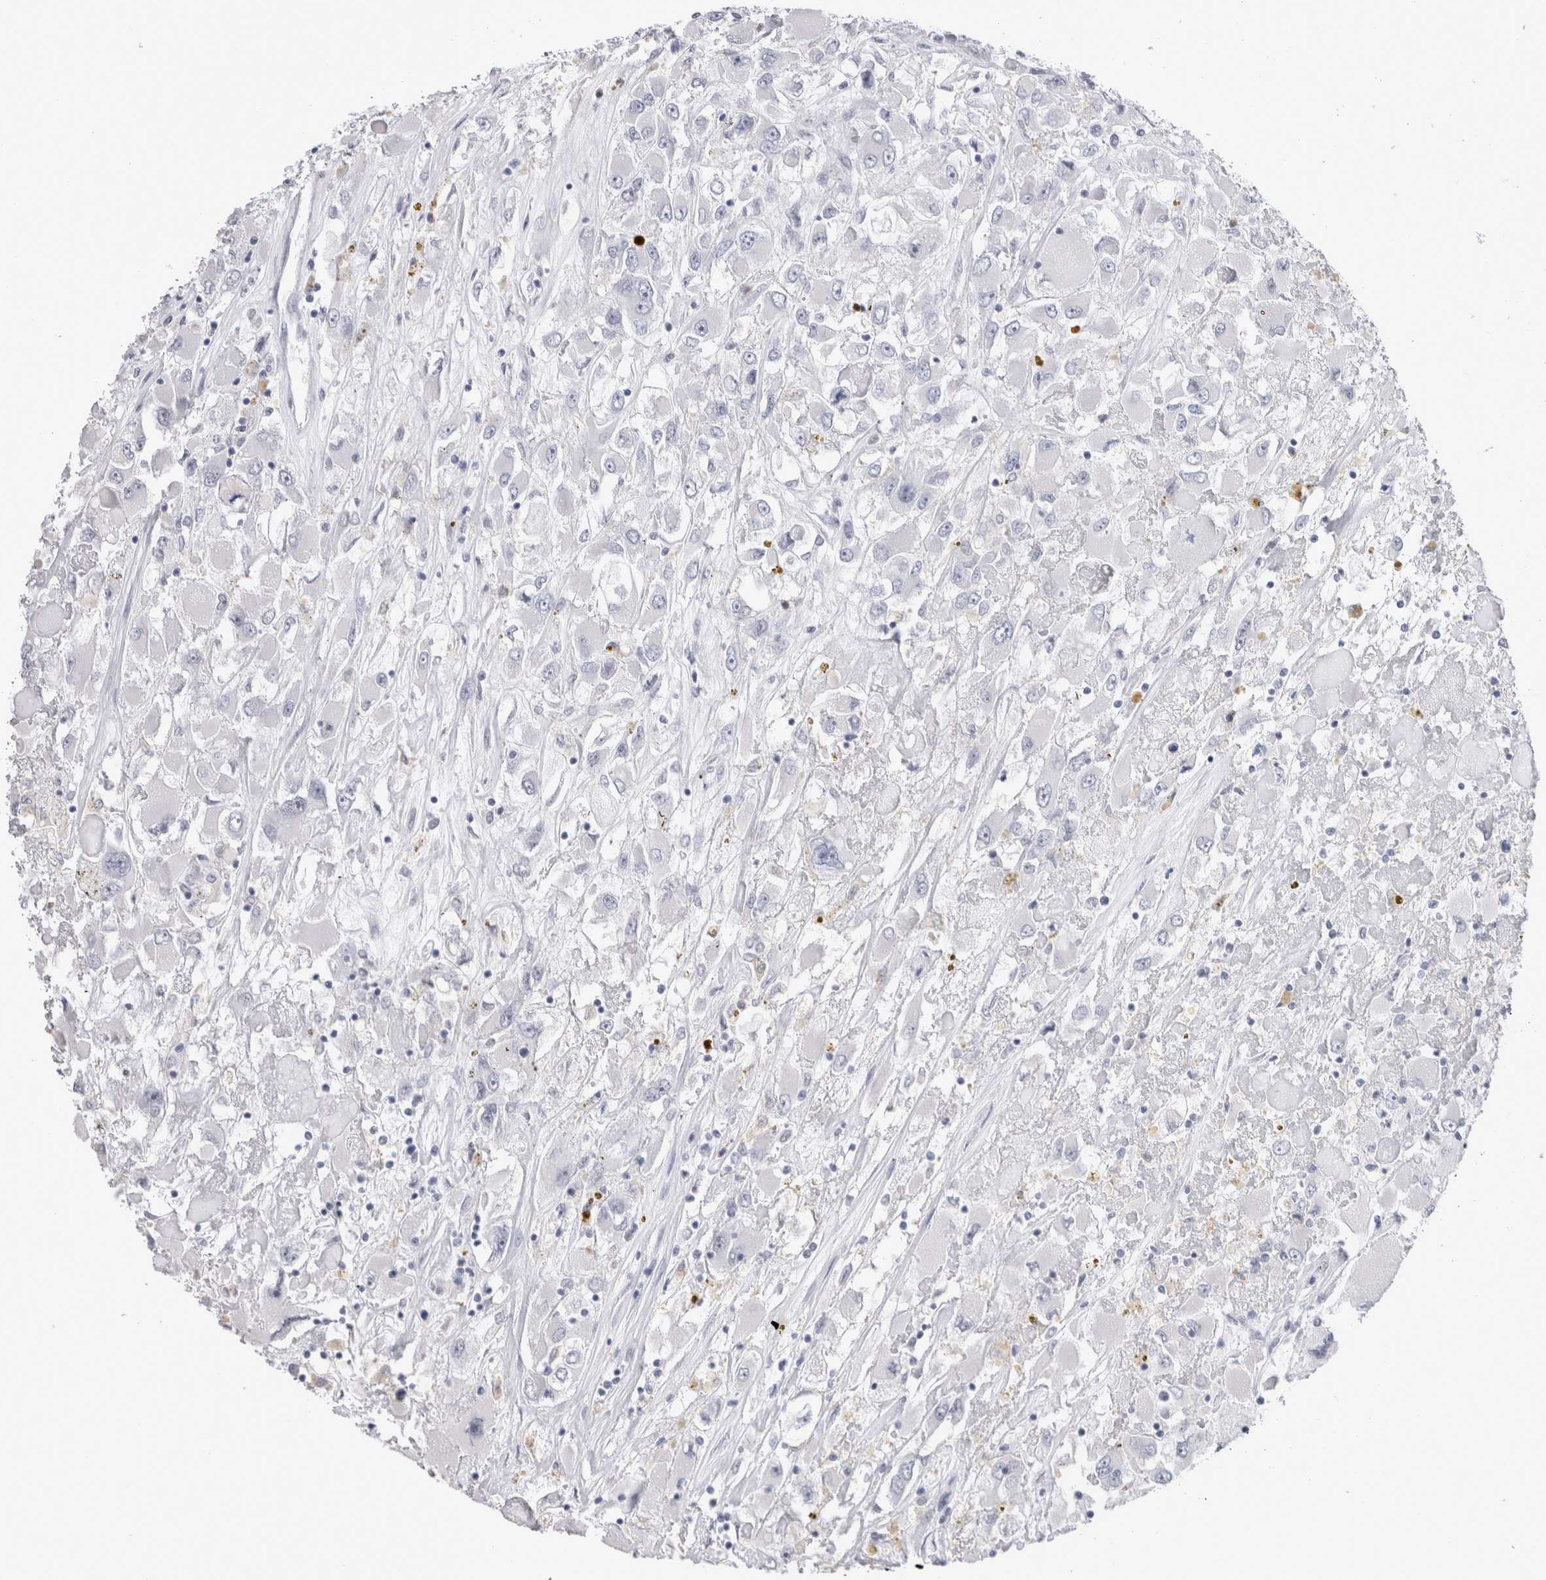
{"staining": {"intensity": "negative", "quantity": "none", "location": "none"}, "tissue": "renal cancer", "cell_type": "Tumor cells", "image_type": "cancer", "snomed": [{"axis": "morphology", "description": "Adenocarcinoma, NOS"}, {"axis": "topography", "description": "Kidney"}], "caption": "DAB immunohistochemical staining of human renal adenocarcinoma demonstrates no significant staining in tumor cells. (Stains: DAB immunohistochemistry (IHC) with hematoxylin counter stain, Microscopy: brightfield microscopy at high magnification).", "gene": "RBM6", "patient": {"sex": "female", "age": 52}}